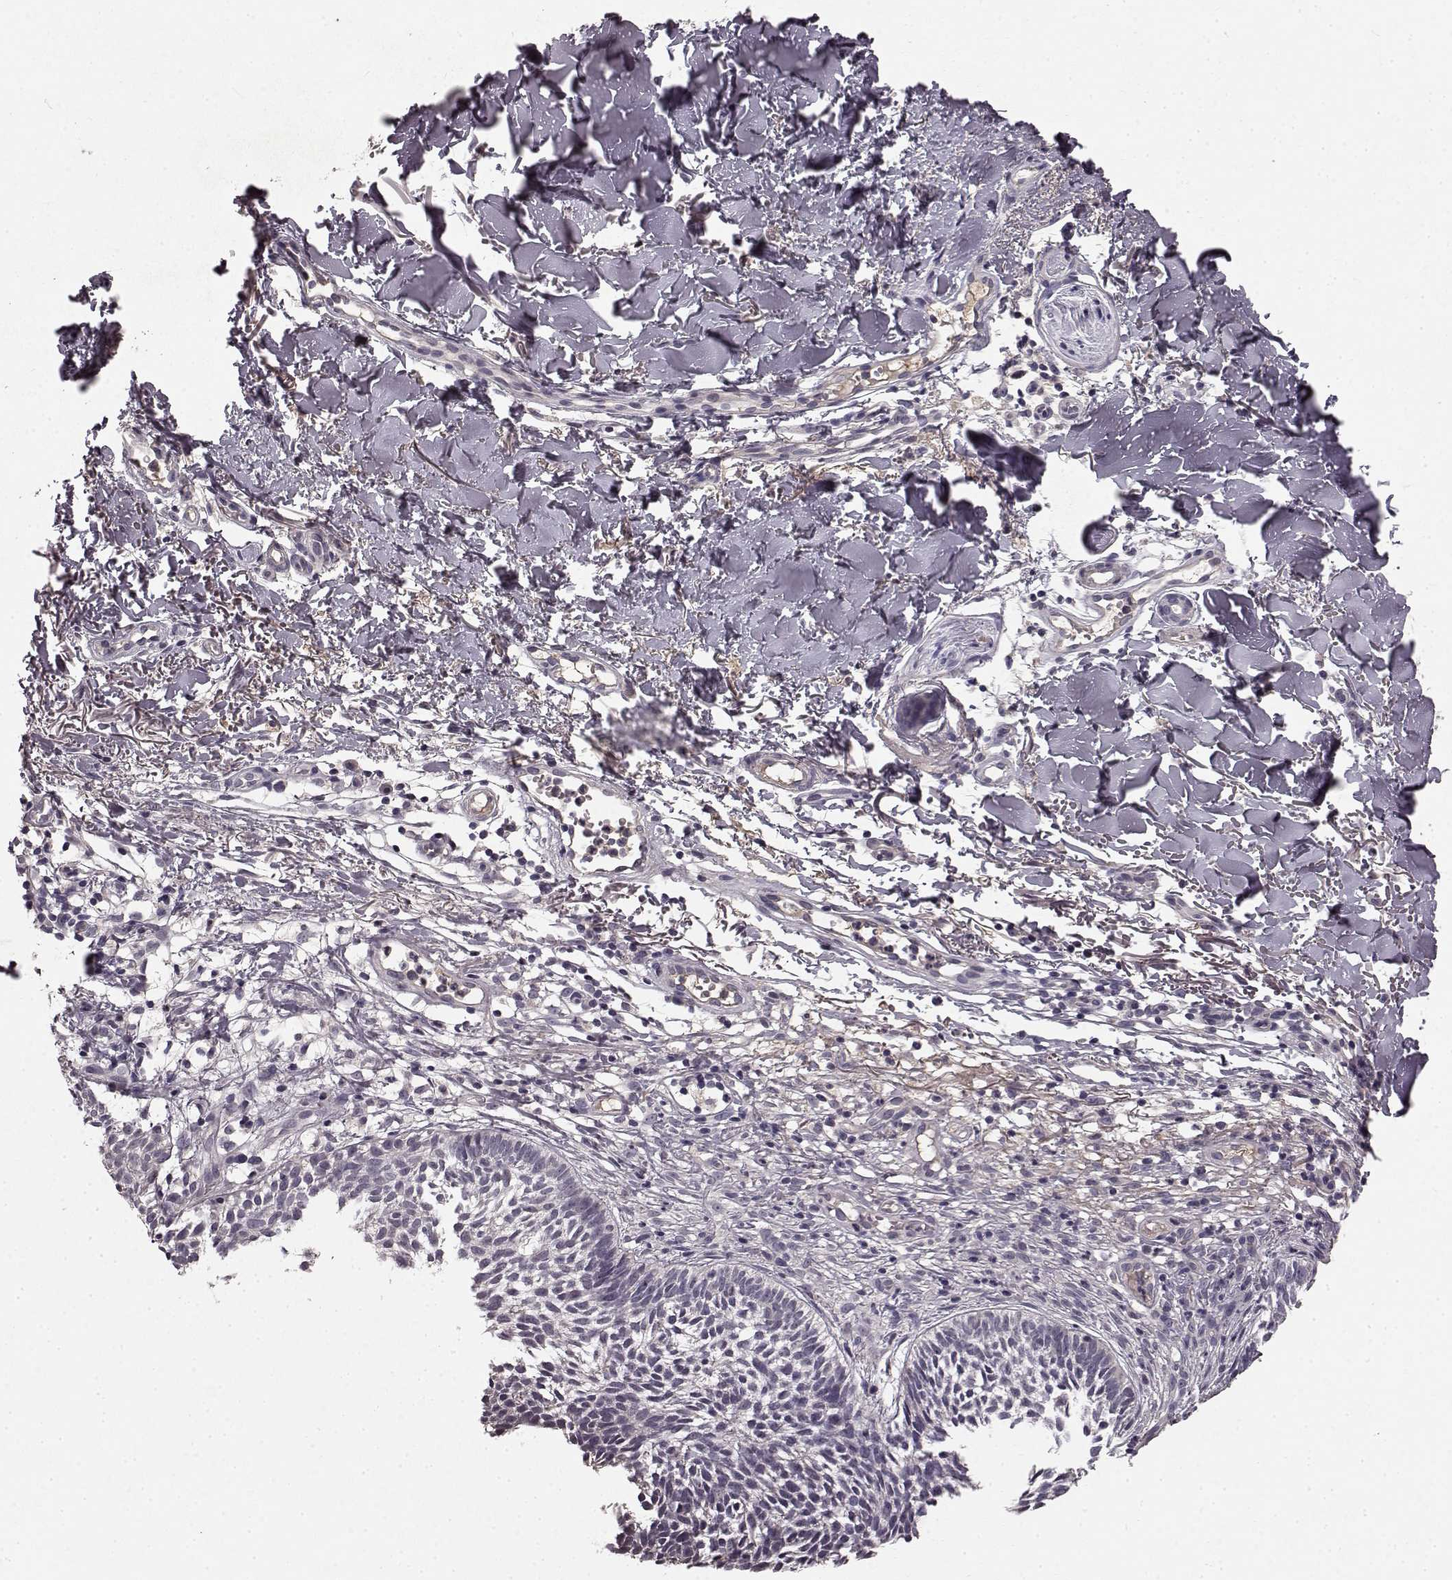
{"staining": {"intensity": "negative", "quantity": "none", "location": "none"}, "tissue": "skin cancer", "cell_type": "Tumor cells", "image_type": "cancer", "snomed": [{"axis": "morphology", "description": "Basal cell carcinoma"}, {"axis": "topography", "description": "Skin"}], "caption": "Skin cancer stained for a protein using immunohistochemistry (IHC) demonstrates no positivity tumor cells.", "gene": "SLC22A18", "patient": {"sex": "male", "age": 78}}